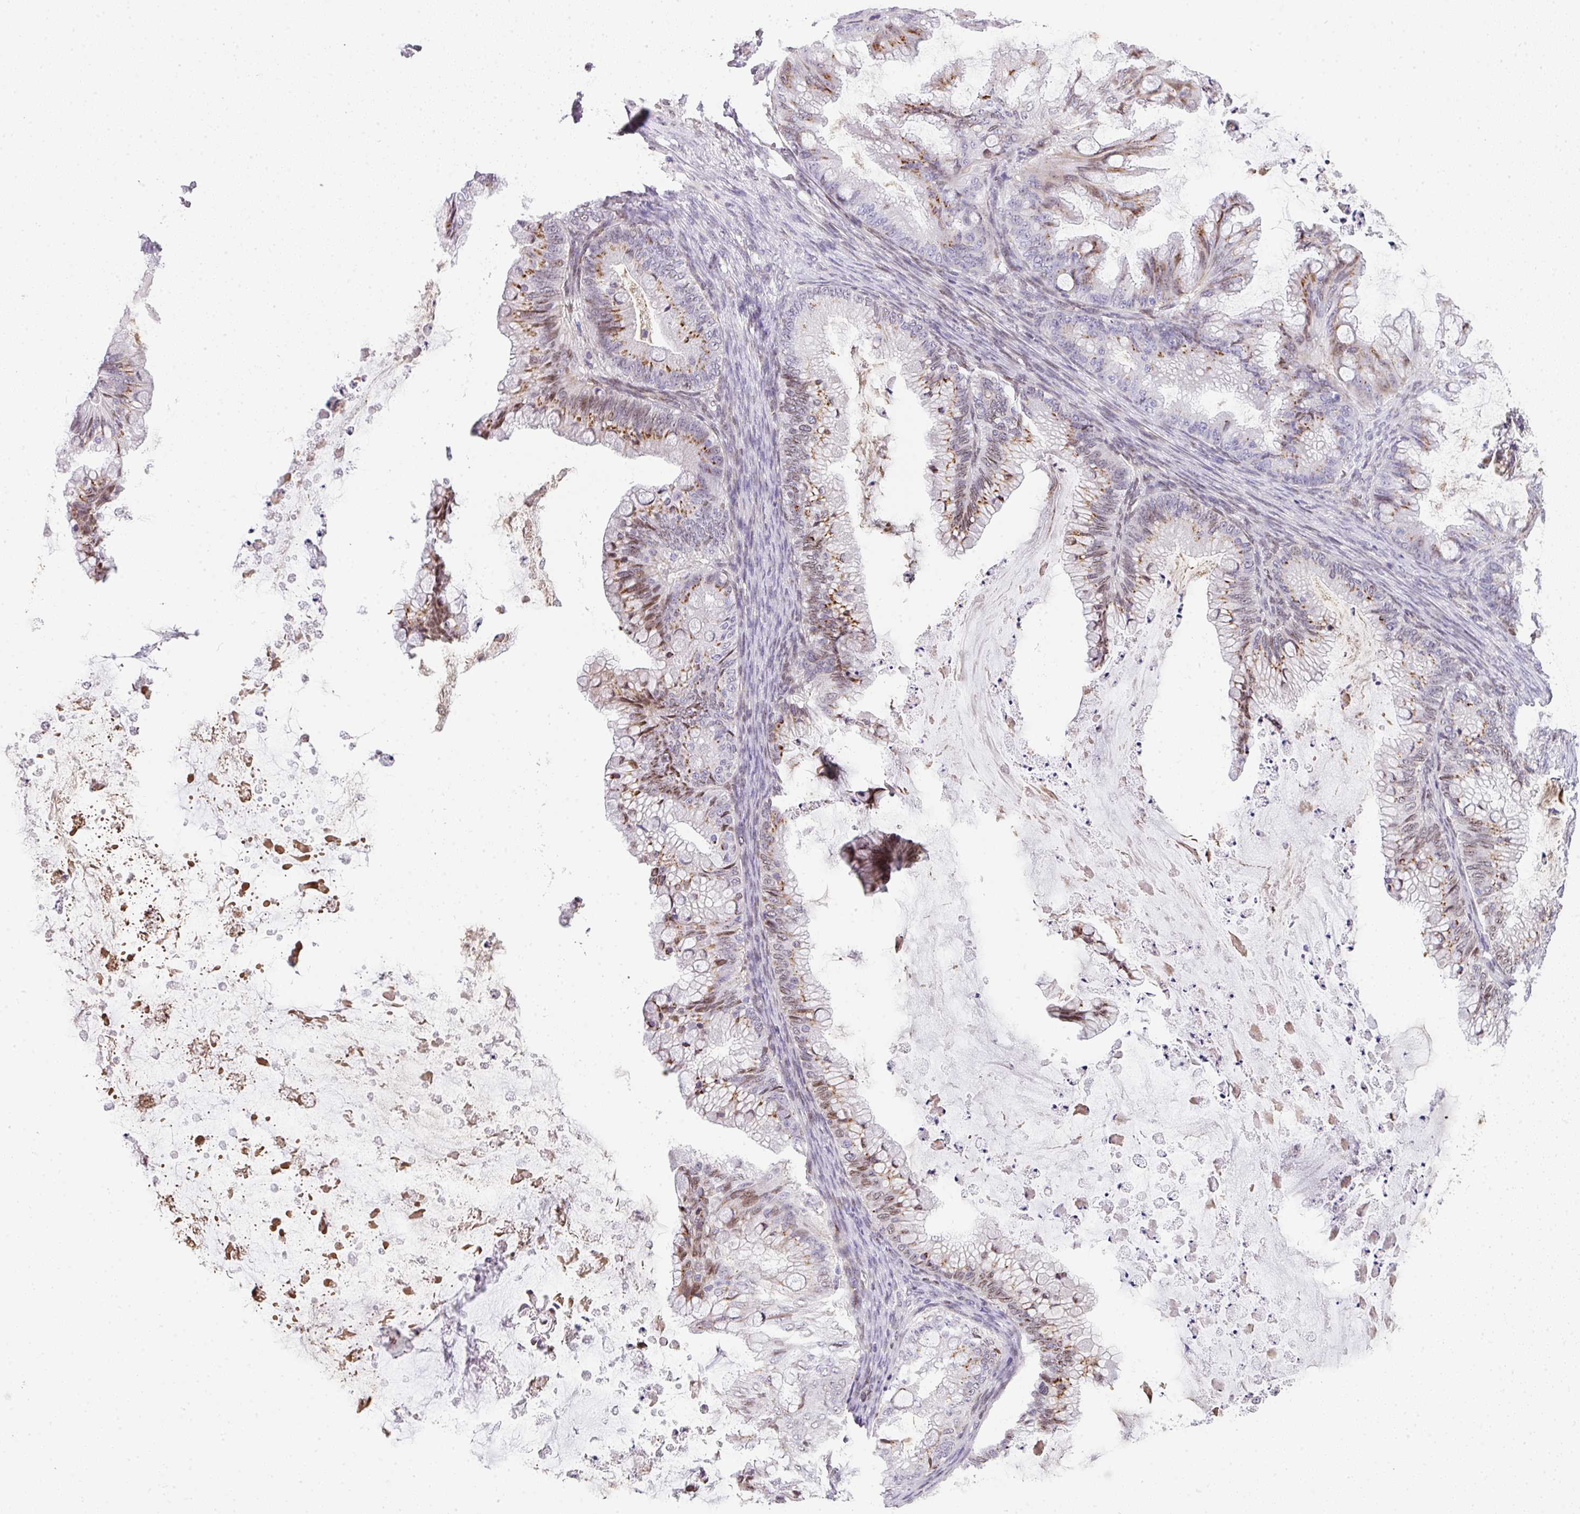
{"staining": {"intensity": "moderate", "quantity": "25%-75%", "location": "cytoplasmic/membranous,nuclear"}, "tissue": "ovarian cancer", "cell_type": "Tumor cells", "image_type": "cancer", "snomed": [{"axis": "morphology", "description": "Cystadenocarcinoma, mucinous, NOS"}, {"axis": "topography", "description": "Ovary"}], "caption": "Mucinous cystadenocarcinoma (ovarian) was stained to show a protein in brown. There is medium levels of moderate cytoplasmic/membranous and nuclear positivity in approximately 25%-75% of tumor cells.", "gene": "PLK1", "patient": {"sex": "female", "age": 35}}